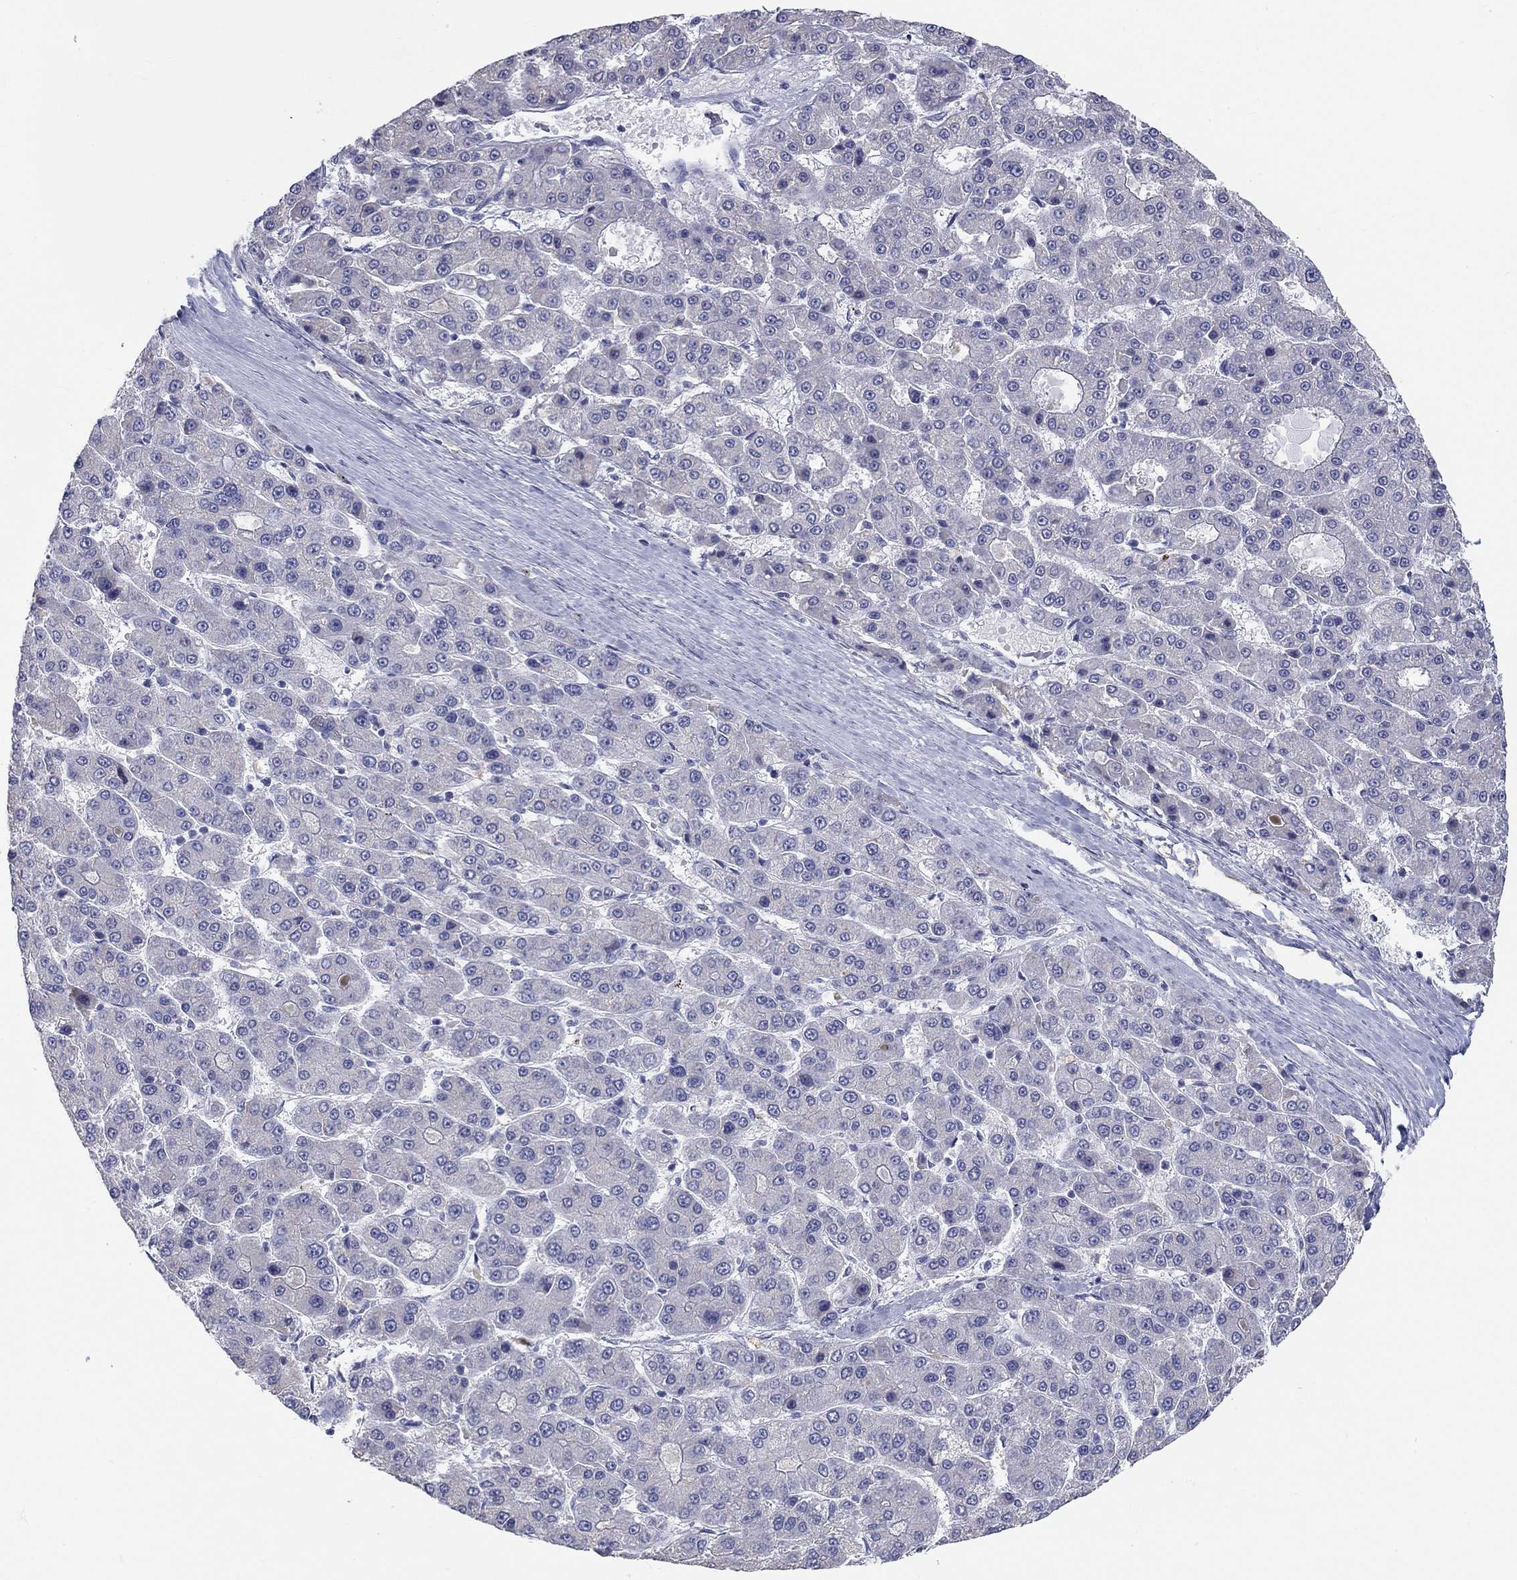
{"staining": {"intensity": "negative", "quantity": "none", "location": "none"}, "tissue": "liver cancer", "cell_type": "Tumor cells", "image_type": "cancer", "snomed": [{"axis": "morphology", "description": "Carcinoma, Hepatocellular, NOS"}, {"axis": "topography", "description": "Liver"}], "caption": "Immunohistochemistry of liver cancer shows no positivity in tumor cells.", "gene": "LRRC4C", "patient": {"sex": "male", "age": 70}}